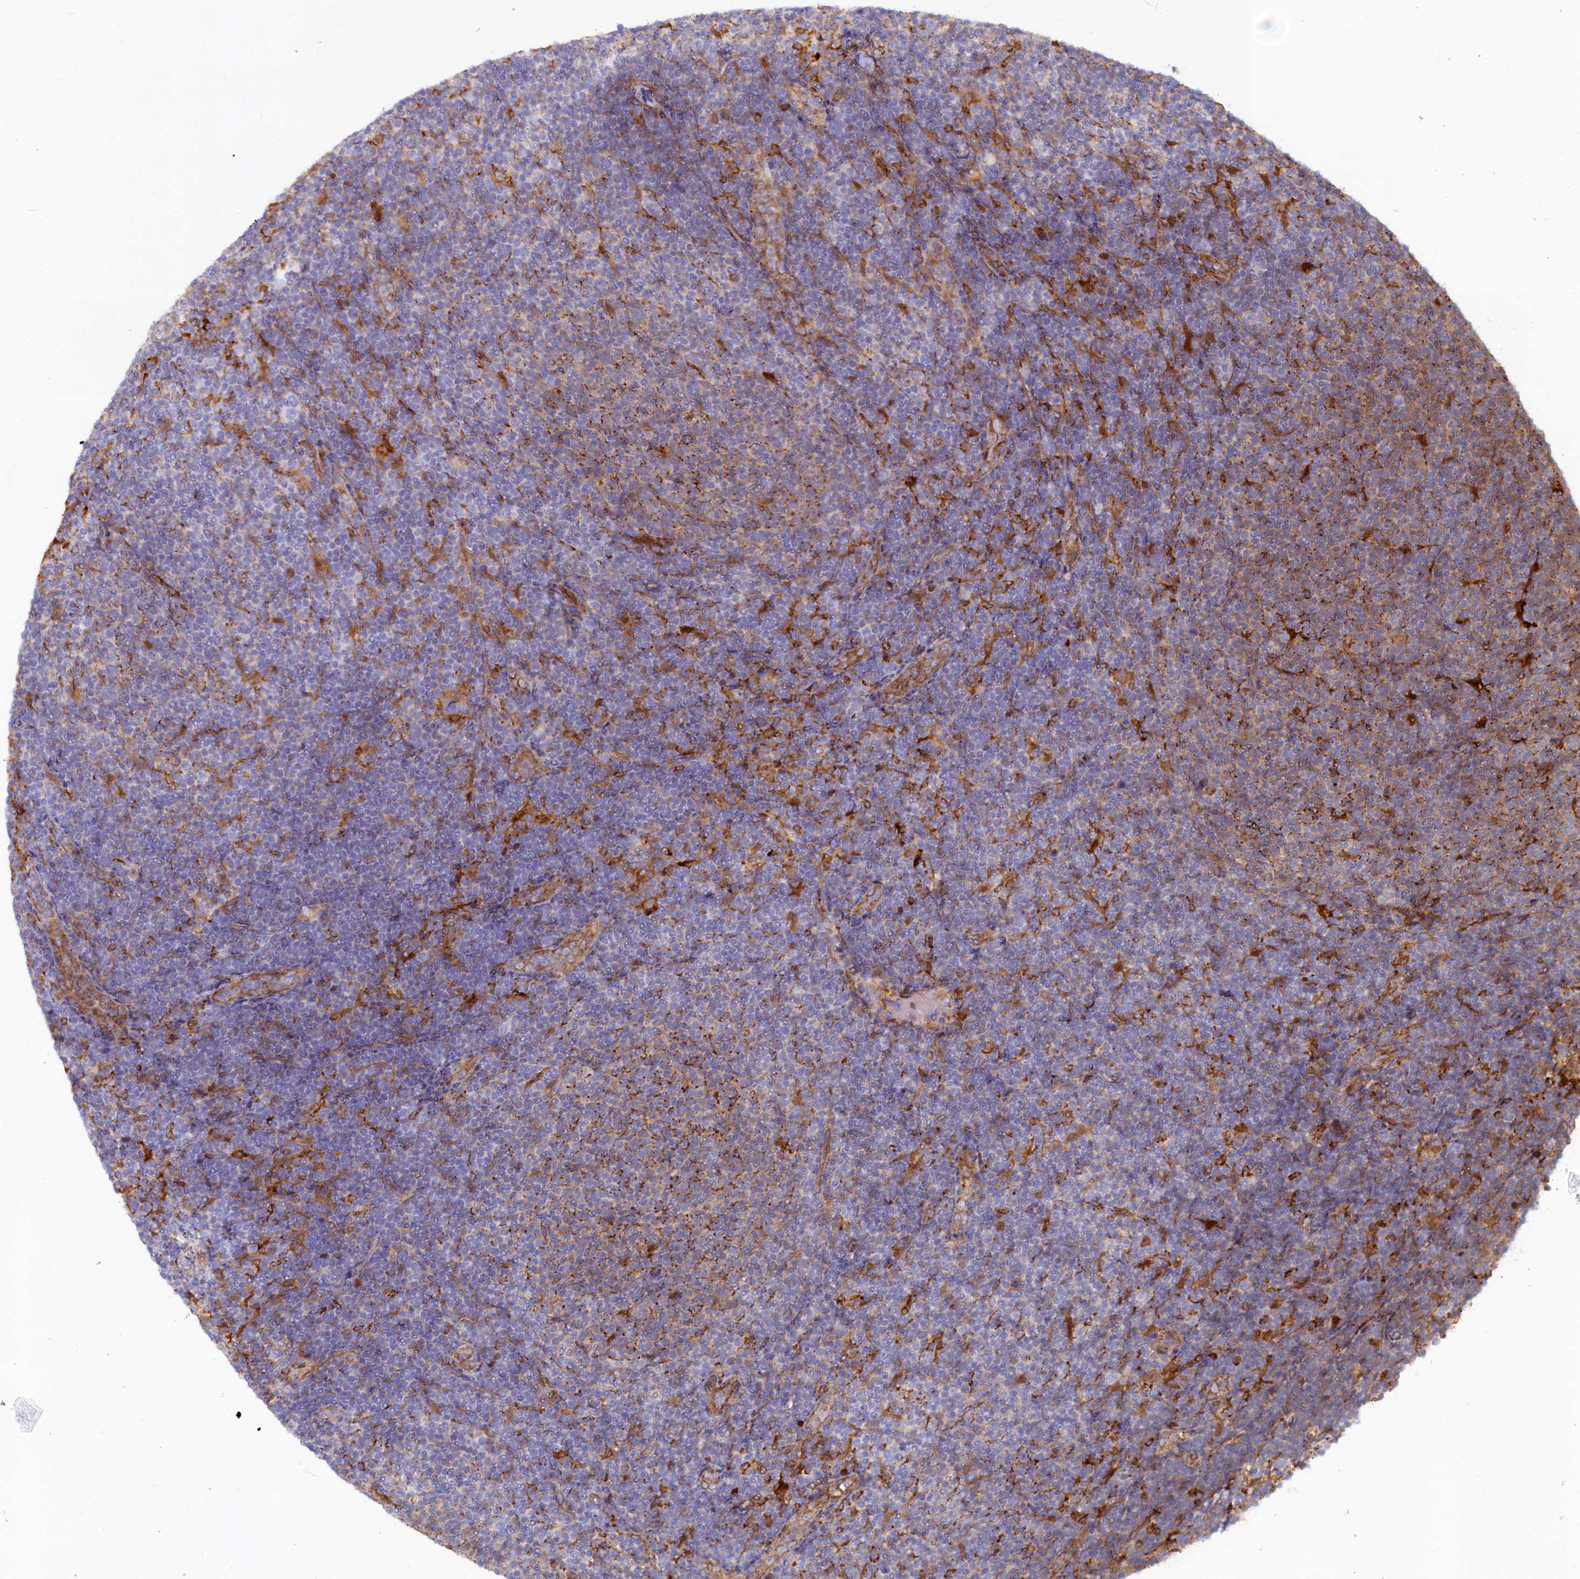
{"staining": {"intensity": "moderate", "quantity": "<25%", "location": "cytoplasmic/membranous"}, "tissue": "lymphoma", "cell_type": "Tumor cells", "image_type": "cancer", "snomed": [{"axis": "morphology", "description": "Malignant lymphoma, non-Hodgkin's type, Low grade"}, {"axis": "topography", "description": "Lymph node"}], "caption": "This image demonstrates immunohistochemistry (IHC) staining of human lymphoma, with low moderate cytoplasmic/membranous positivity in approximately <25% of tumor cells.", "gene": "ASTE1", "patient": {"sex": "male", "age": 66}}